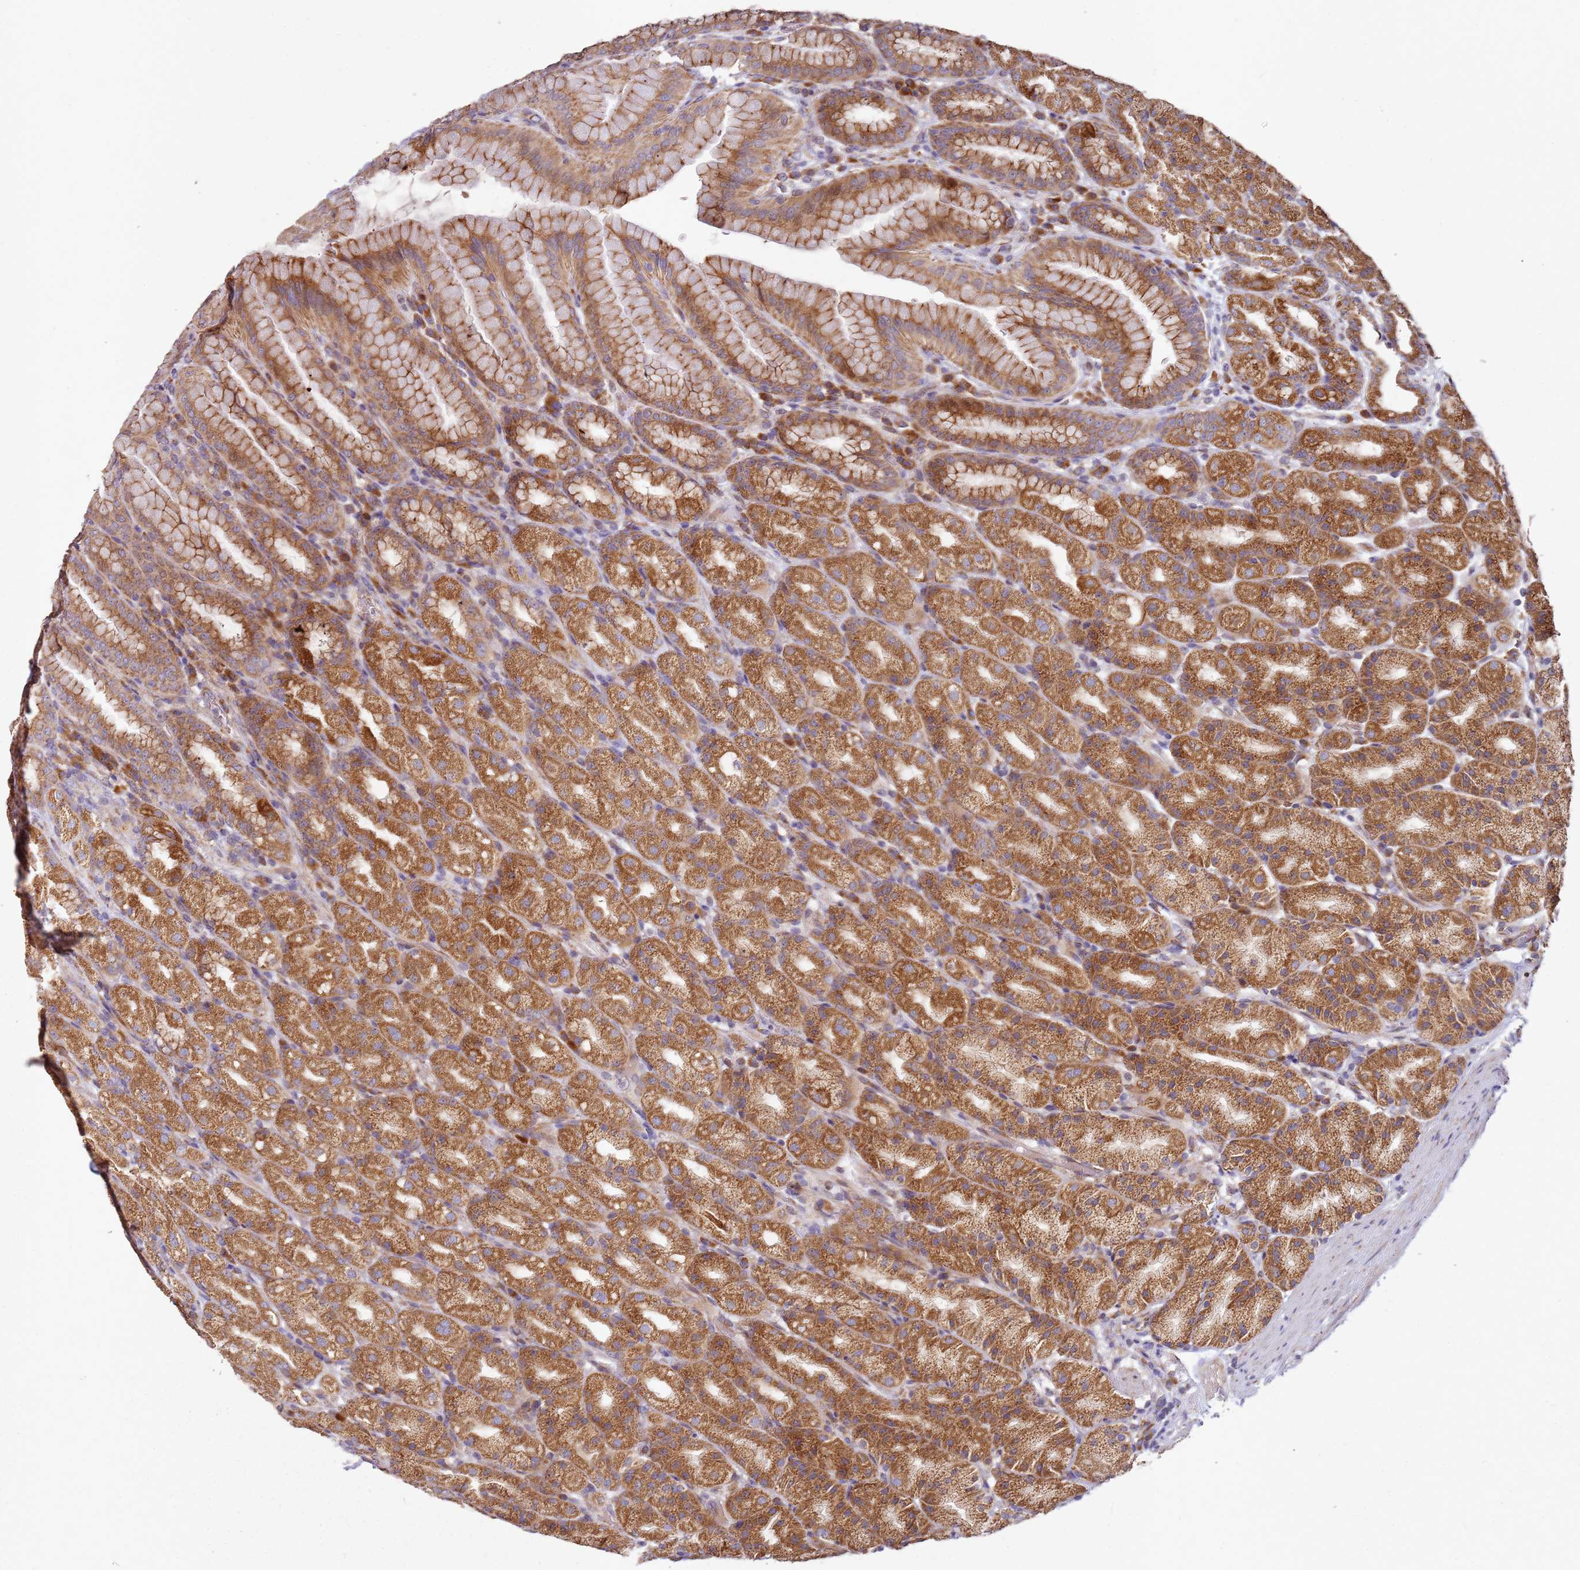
{"staining": {"intensity": "strong", "quantity": ">75%", "location": "cytoplasmic/membranous"}, "tissue": "stomach", "cell_type": "Glandular cells", "image_type": "normal", "snomed": [{"axis": "morphology", "description": "Normal tissue, NOS"}, {"axis": "topography", "description": "Stomach, upper"}, {"axis": "topography", "description": "Stomach"}], "caption": "A brown stain highlights strong cytoplasmic/membranous positivity of a protein in glandular cells of unremarkable stomach. (brown staining indicates protein expression, while blue staining denotes nuclei).", "gene": "ARFRP1", "patient": {"sex": "male", "age": 68}}